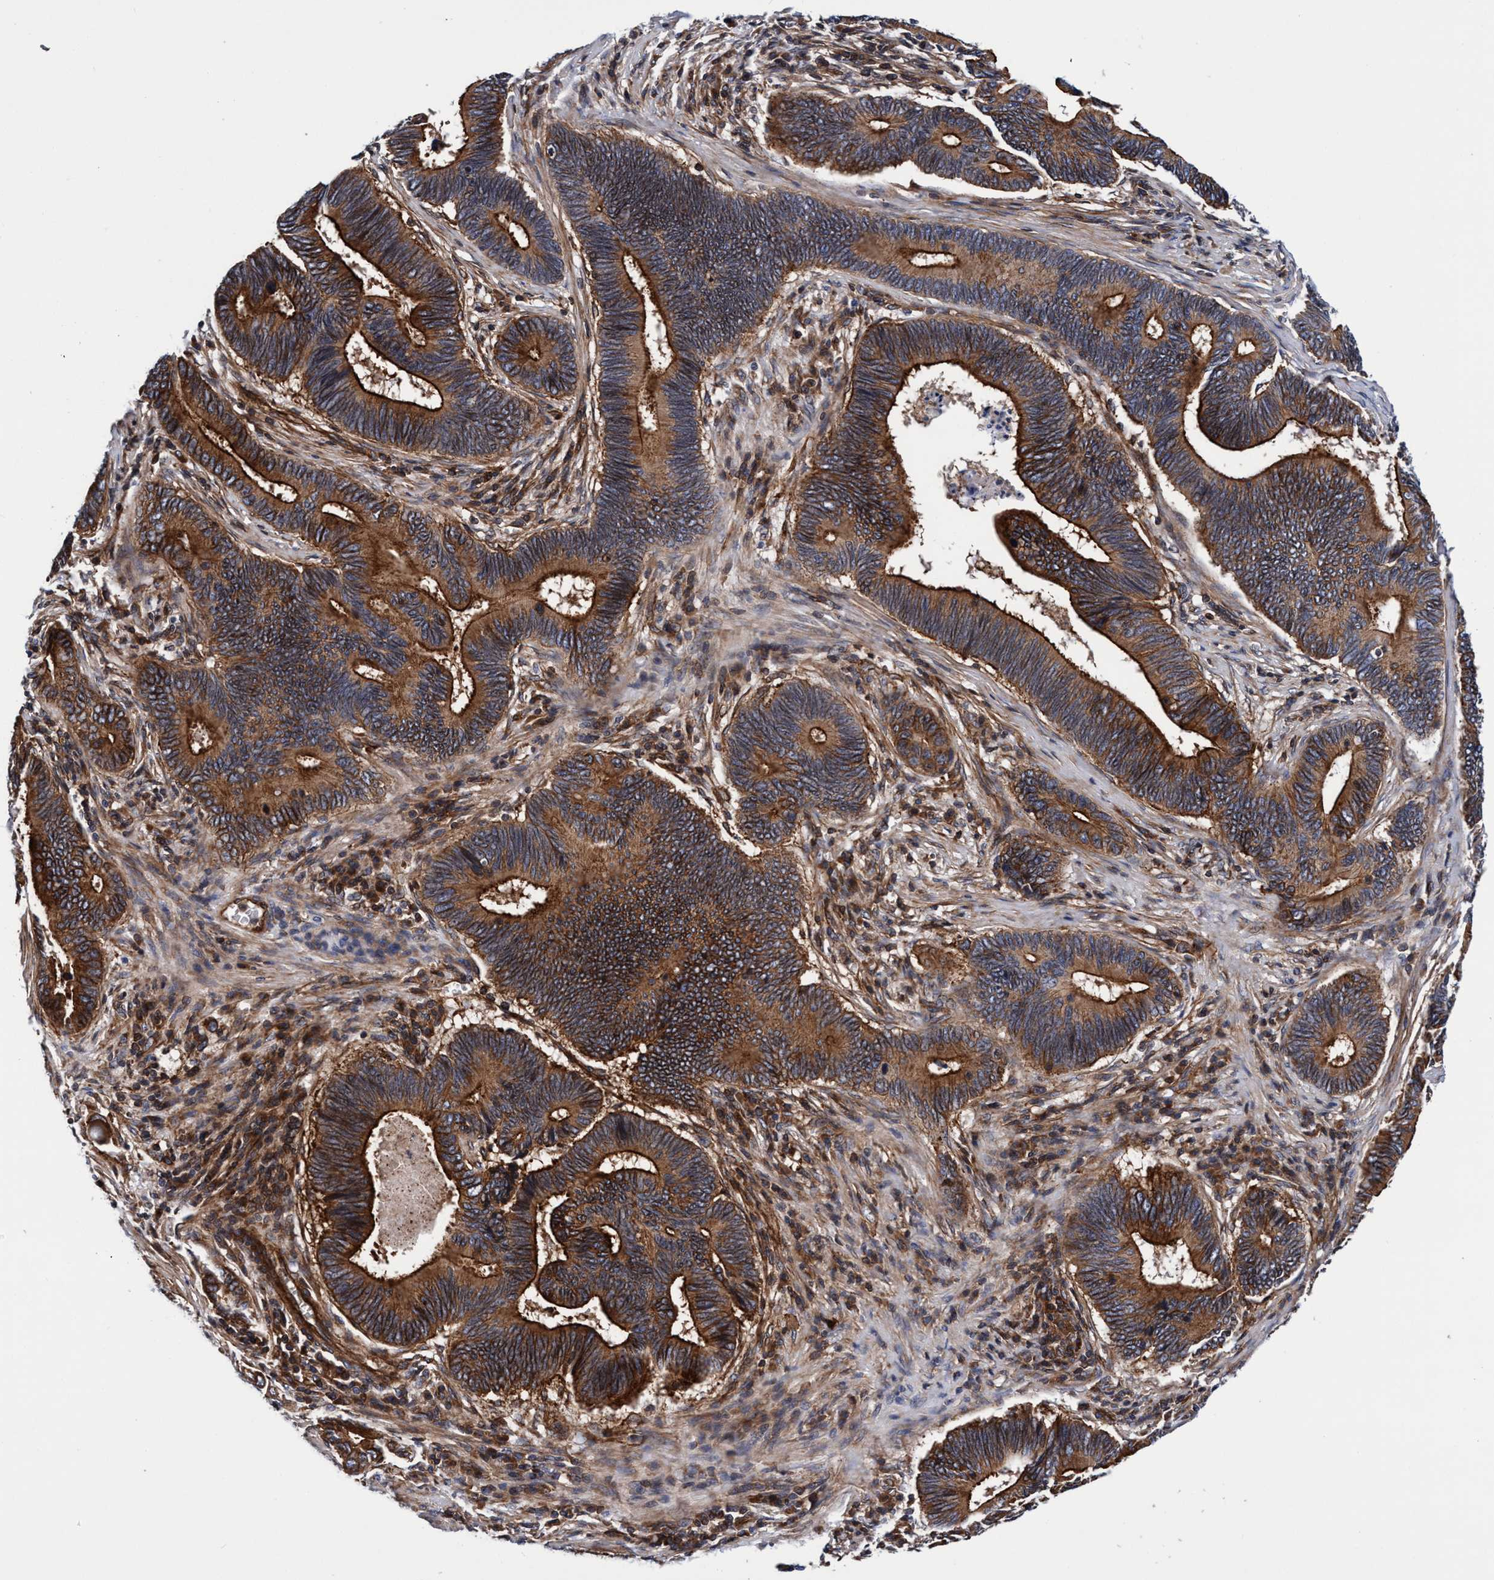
{"staining": {"intensity": "strong", "quantity": ">75%", "location": "cytoplasmic/membranous"}, "tissue": "pancreatic cancer", "cell_type": "Tumor cells", "image_type": "cancer", "snomed": [{"axis": "morphology", "description": "Adenocarcinoma, NOS"}, {"axis": "topography", "description": "Pancreas"}], "caption": "IHC histopathology image of neoplastic tissue: pancreatic cancer stained using immunohistochemistry displays high levels of strong protein expression localized specifically in the cytoplasmic/membranous of tumor cells, appearing as a cytoplasmic/membranous brown color.", "gene": "MCM3AP", "patient": {"sex": "female", "age": 70}}